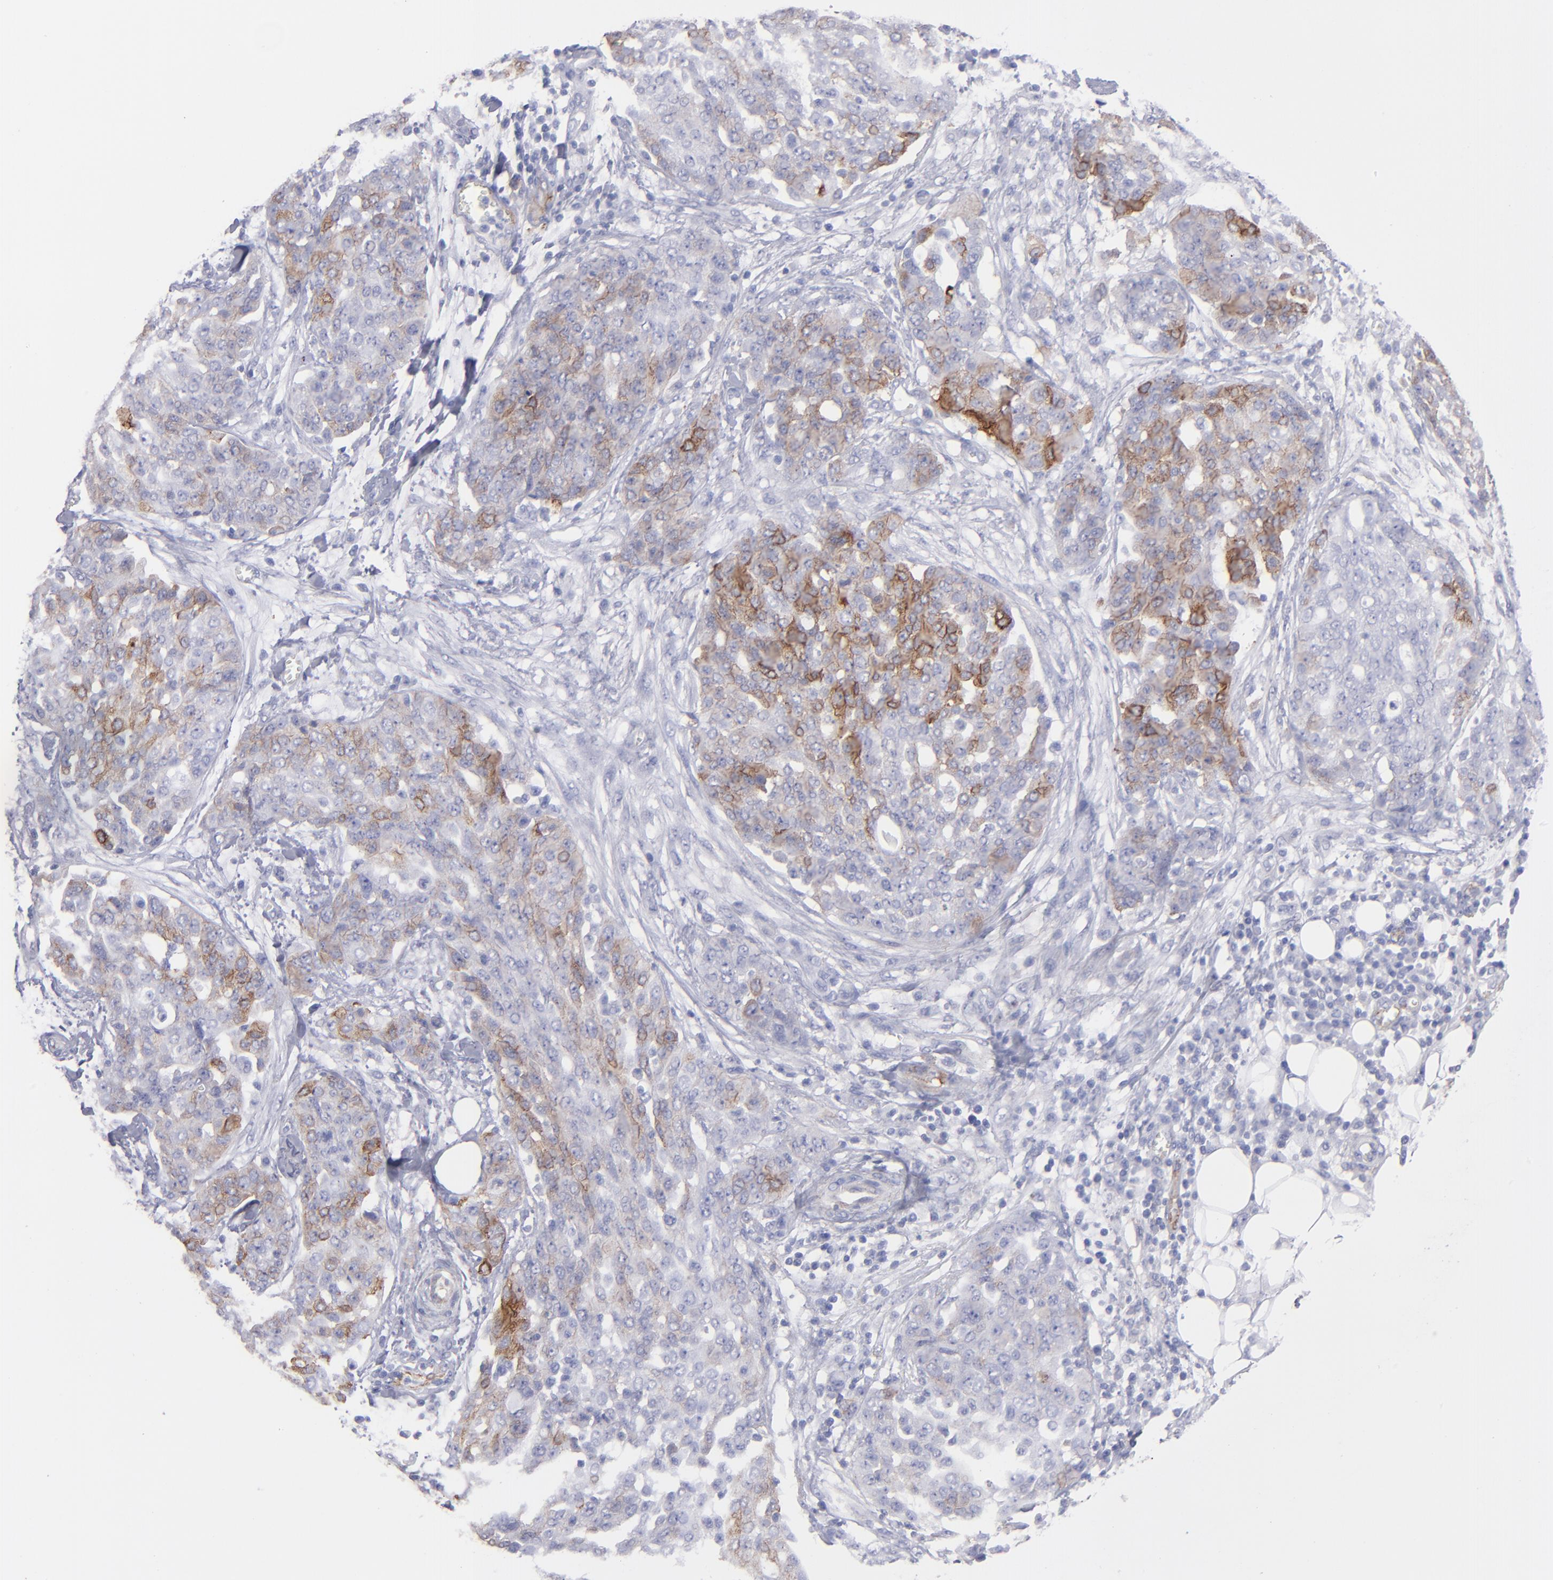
{"staining": {"intensity": "weak", "quantity": "25%-75%", "location": "cytoplasmic/membranous"}, "tissue": "ovarian cancer", "cell_type": "Tumor cells", "image_type": "cancer", "snomed": [{"axis": "morphology", "description": "Cystadenocarcinoma, serous, NOS"}, {"axis": "topography", "description": "Soft tissue"}, {"axis": "topography", "description": "Ovary"}], "caption": "The histopathology image reveals staining of ovarian serous cystadenocarcinoma, revealing weak cytoplasmic/membranous protein expression (brown color) within tumor cells.", "gene": "AHNAK2", "patient": {"sex": "female", "age": 57}}